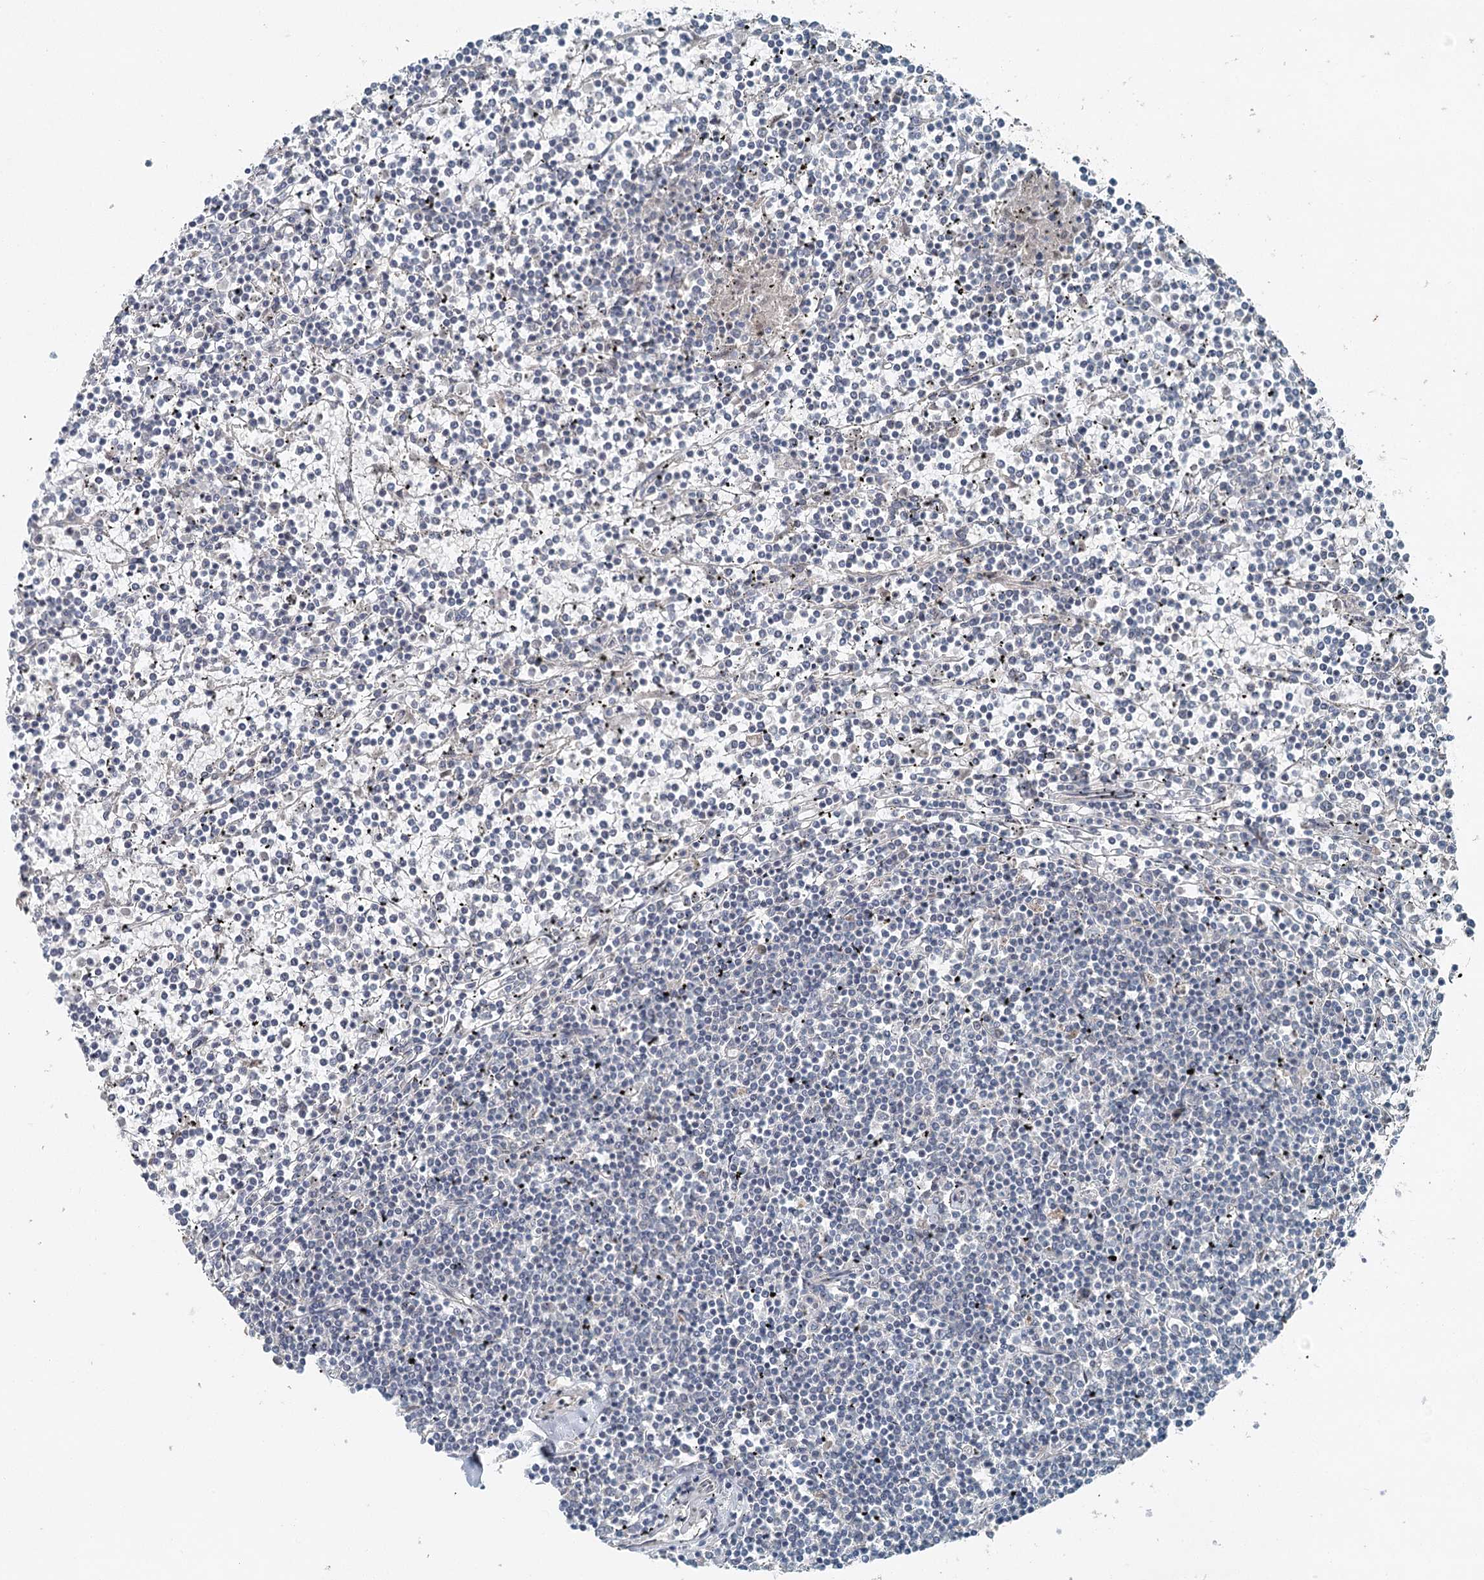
{"staining": {"intensity": "negative", "quantity": "none", "location": "none"}, "tissue": "lymphoma", "cell_type": "Tumor cells", "image_type": "cancer", "snomed": [{"axis": "morphology", "description": "Malignant lymphoma, non-Hodgkin's type, Low grade"}, {"axis": "topography", "description": "Spleen"}], "caption": "Malignant lymphoma, non-Hodgkin's type (low-grade) stained for a protein using immunohistochemistry demonstrates no expression tumor cells.", "gene": "CHCHD5", "patient": {"sex": "female", "age": 19}}